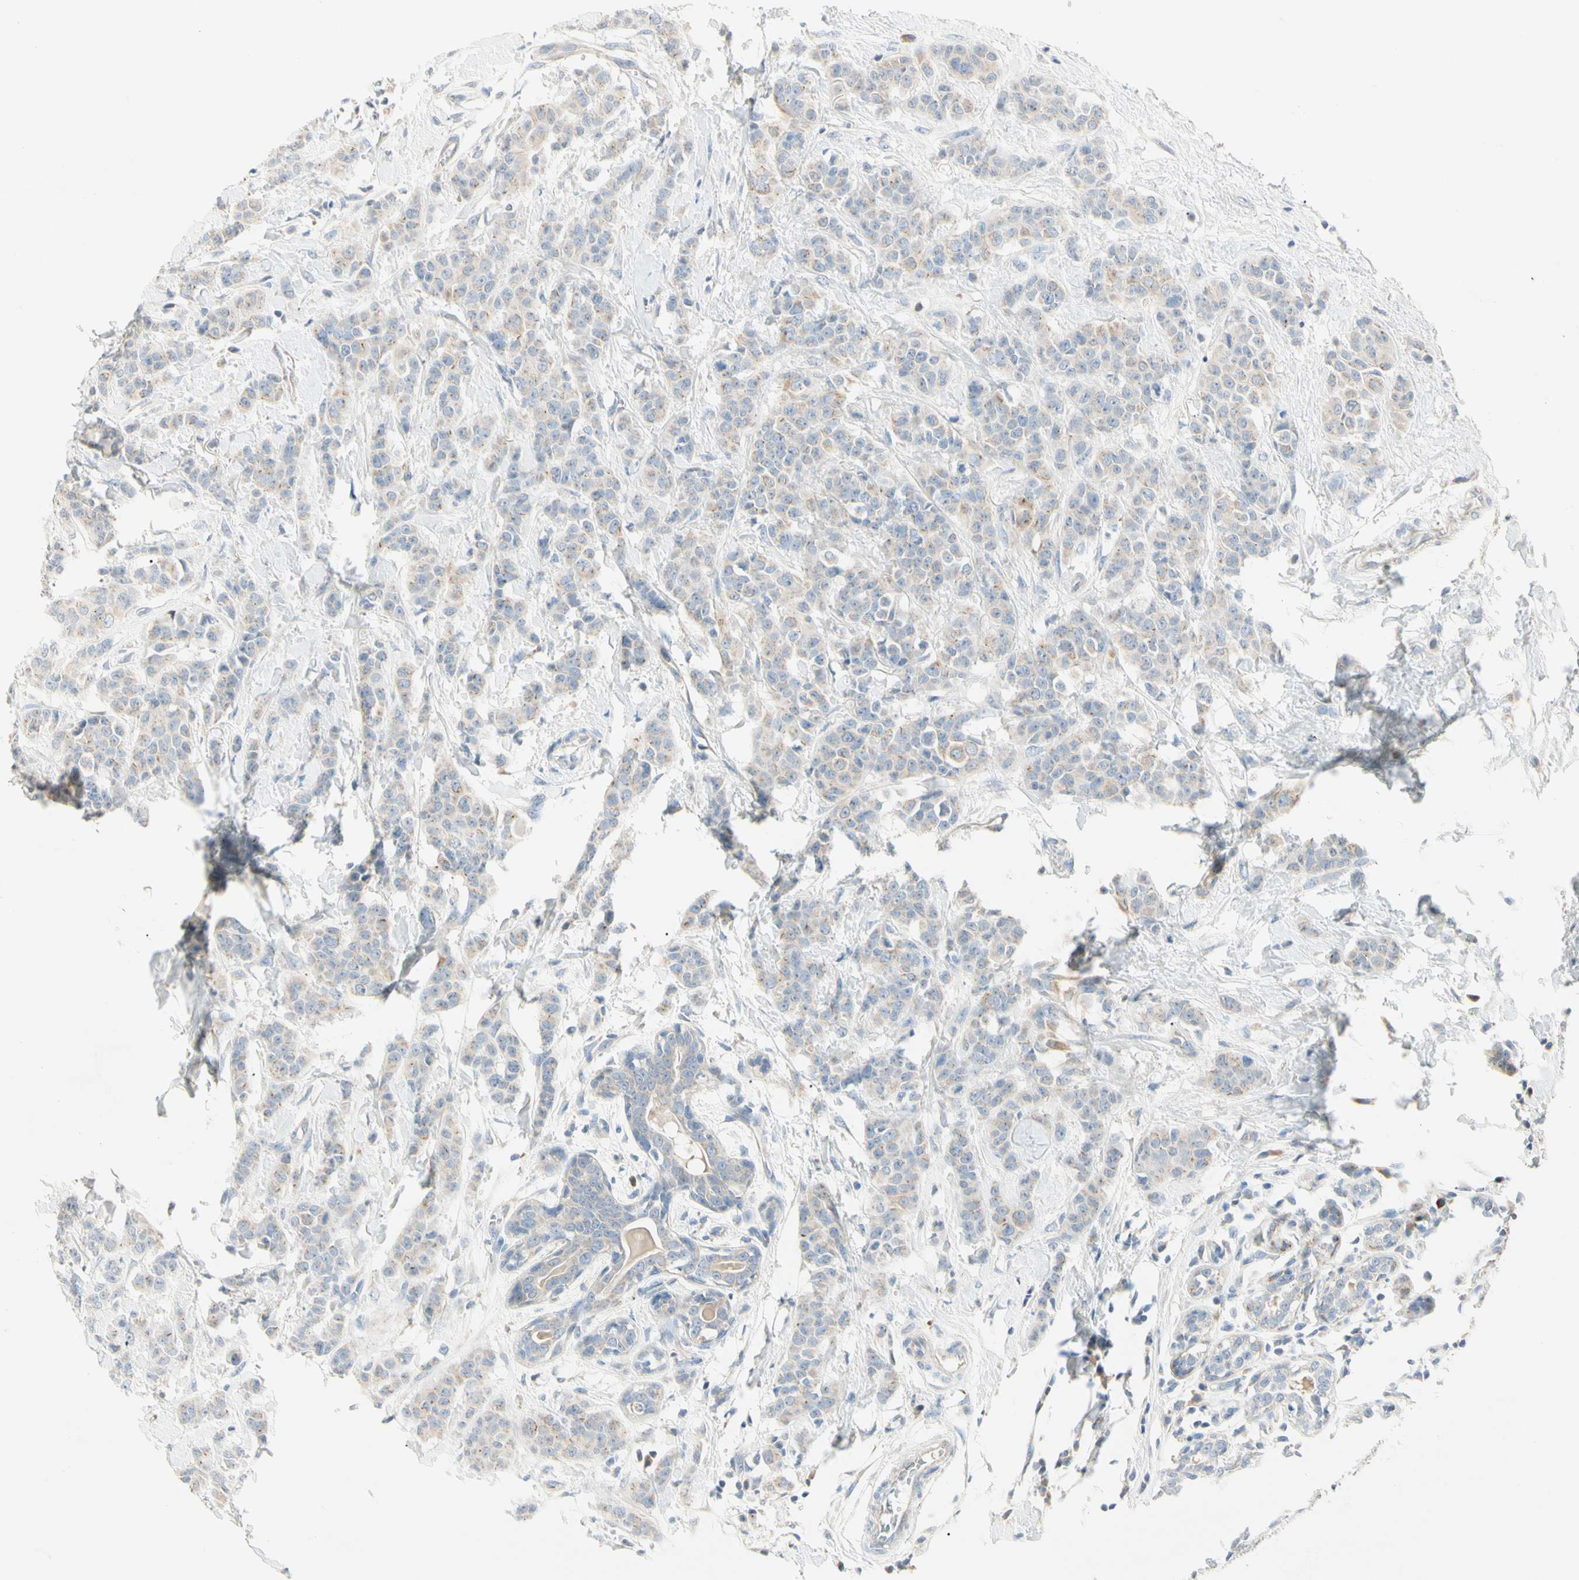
{"staining": {"intensity": "weak", "quantity": "25%-75%", "location": "cytoplasmic/membranous"}, "tissue": "breast cancer", "cell_type": "Tumor cells", "image_type": "cancer", "snomed": [{"axis": "morphology", "description": "Normal tissue, NOS"}, {"axis": "morphology", "description": "Duct carcinoma"}, {"axis": "topography", "description": "Breast"}], "caption": "This micrograph demonstrates breast intraductal carcinoma stained with immunohistochemistry (IHC) to label a protein in brown. The cytoplasmic/membranous of tumor cells show weak positivity for the protein. Nuclei are counter-stained blue.", "gene": "ALDH18A1", "patient": {"sex": "female", "age": 40}}